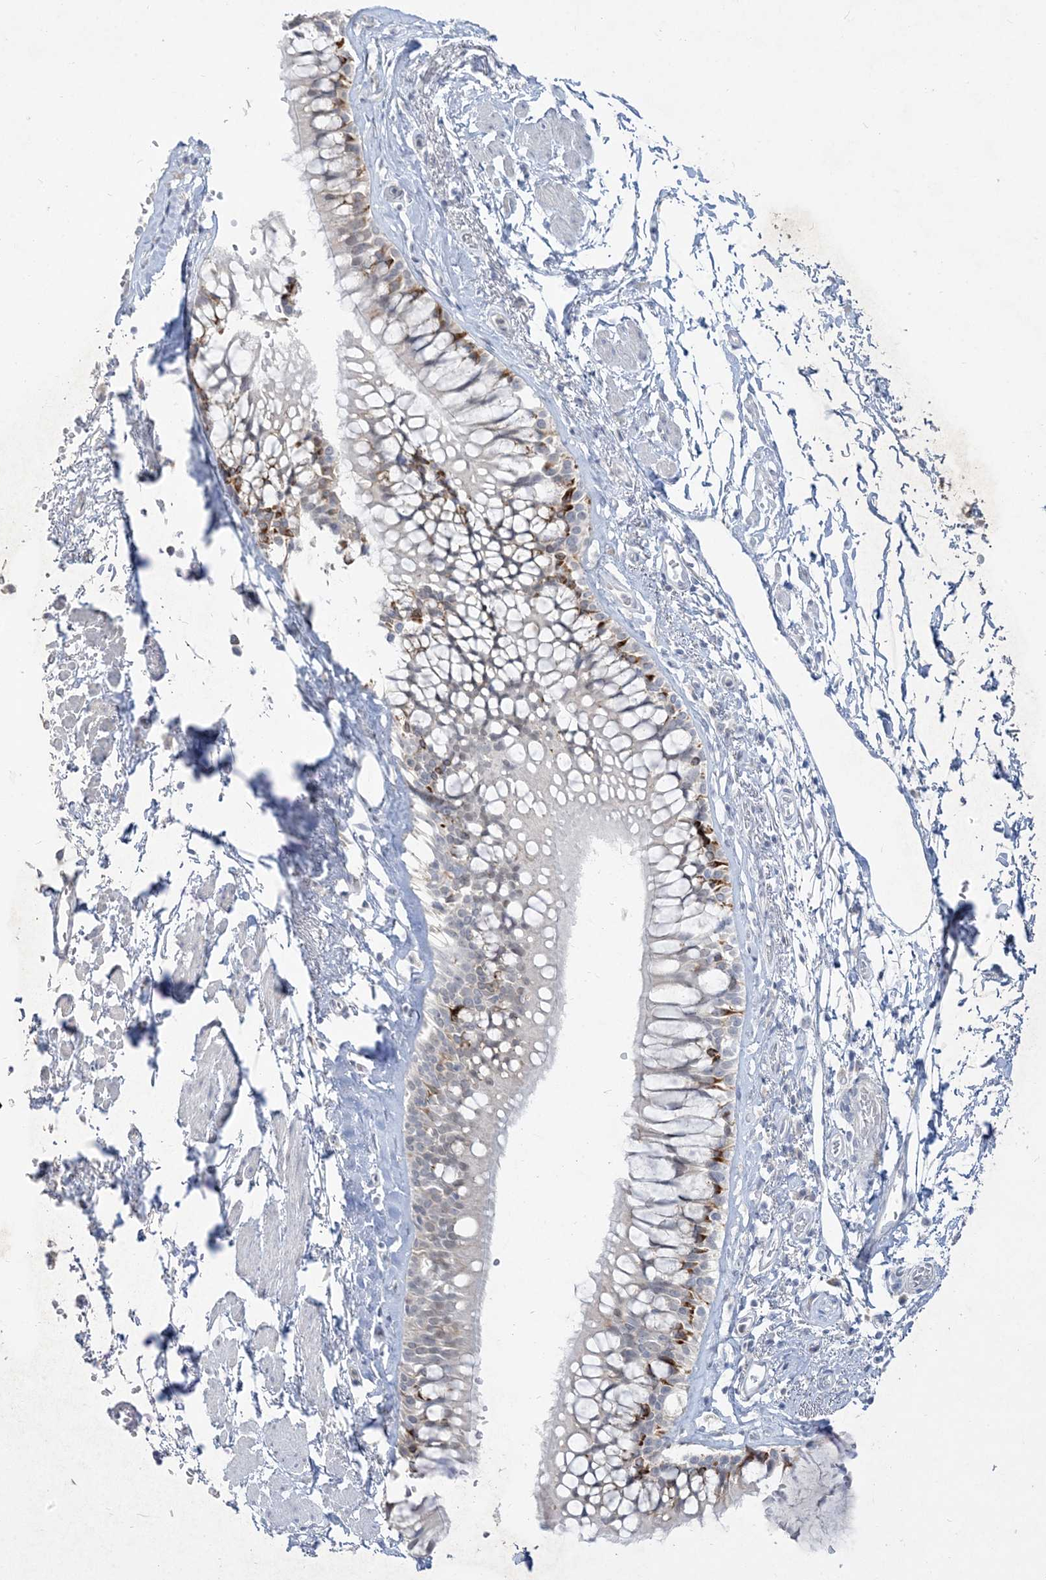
{"staining": {"intensity": "moderate", "quantity": "<25%", "location": "cytoplasmic/membranous"}, "tissue": "bronchus", "cell_type": "Respiratory epithelial cells", "image_type": "normal", "snomed": [{"axis": "morphology", "description": "Normal tissue, NOS"}, {"axis": "morphology", "description": "Inflammation, NOS"}, {"axis": "topography", "description": "Cartilage tissue"}, {"axis": "topography", "description": "Bronchus"}, {"axis": "topography", "description": "Lung"}], "caption": "Bronchus stained with immunohistochemistry shows moderate cytoplasmic/membranous positivity in approximately <25% of respiratory epithelial cells. (Brightfield microscopy of DAB IHC at high magnification).", "gene": "LOXL3", "patient": {"sex": "female", "age": 64}}